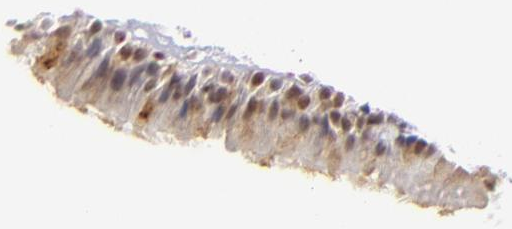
{"staining": {"intensity": "moderate", "quantity": ">75%", "location": "cytoplasmic/membranous"}, "tissue": "nasopharynx", "cell_type": "Respiratory epithelial cells", "image_type": "normal", "snomed": [{"axis": "morphology", "description": "Normal tissue, NOS"}, {"axis": "morphology", "description": "Inflammation, NOS"}, {"axis": "morphology", "description": "Malignant melanoma, Metastatic site"}, {"axis": "topography", "description": "Nasopharynx"}], "caption": "Immunohistochemical staining of unremarkable human nasopharynx displays medium levels of moderate cytoplasmic/membranous positivity in about >75% of respiratory epithelial cells. (IHC, brightfield microscopy, high magnification).", "gene": "DAXX", "patient": {"sex": "female", "age": 55}}